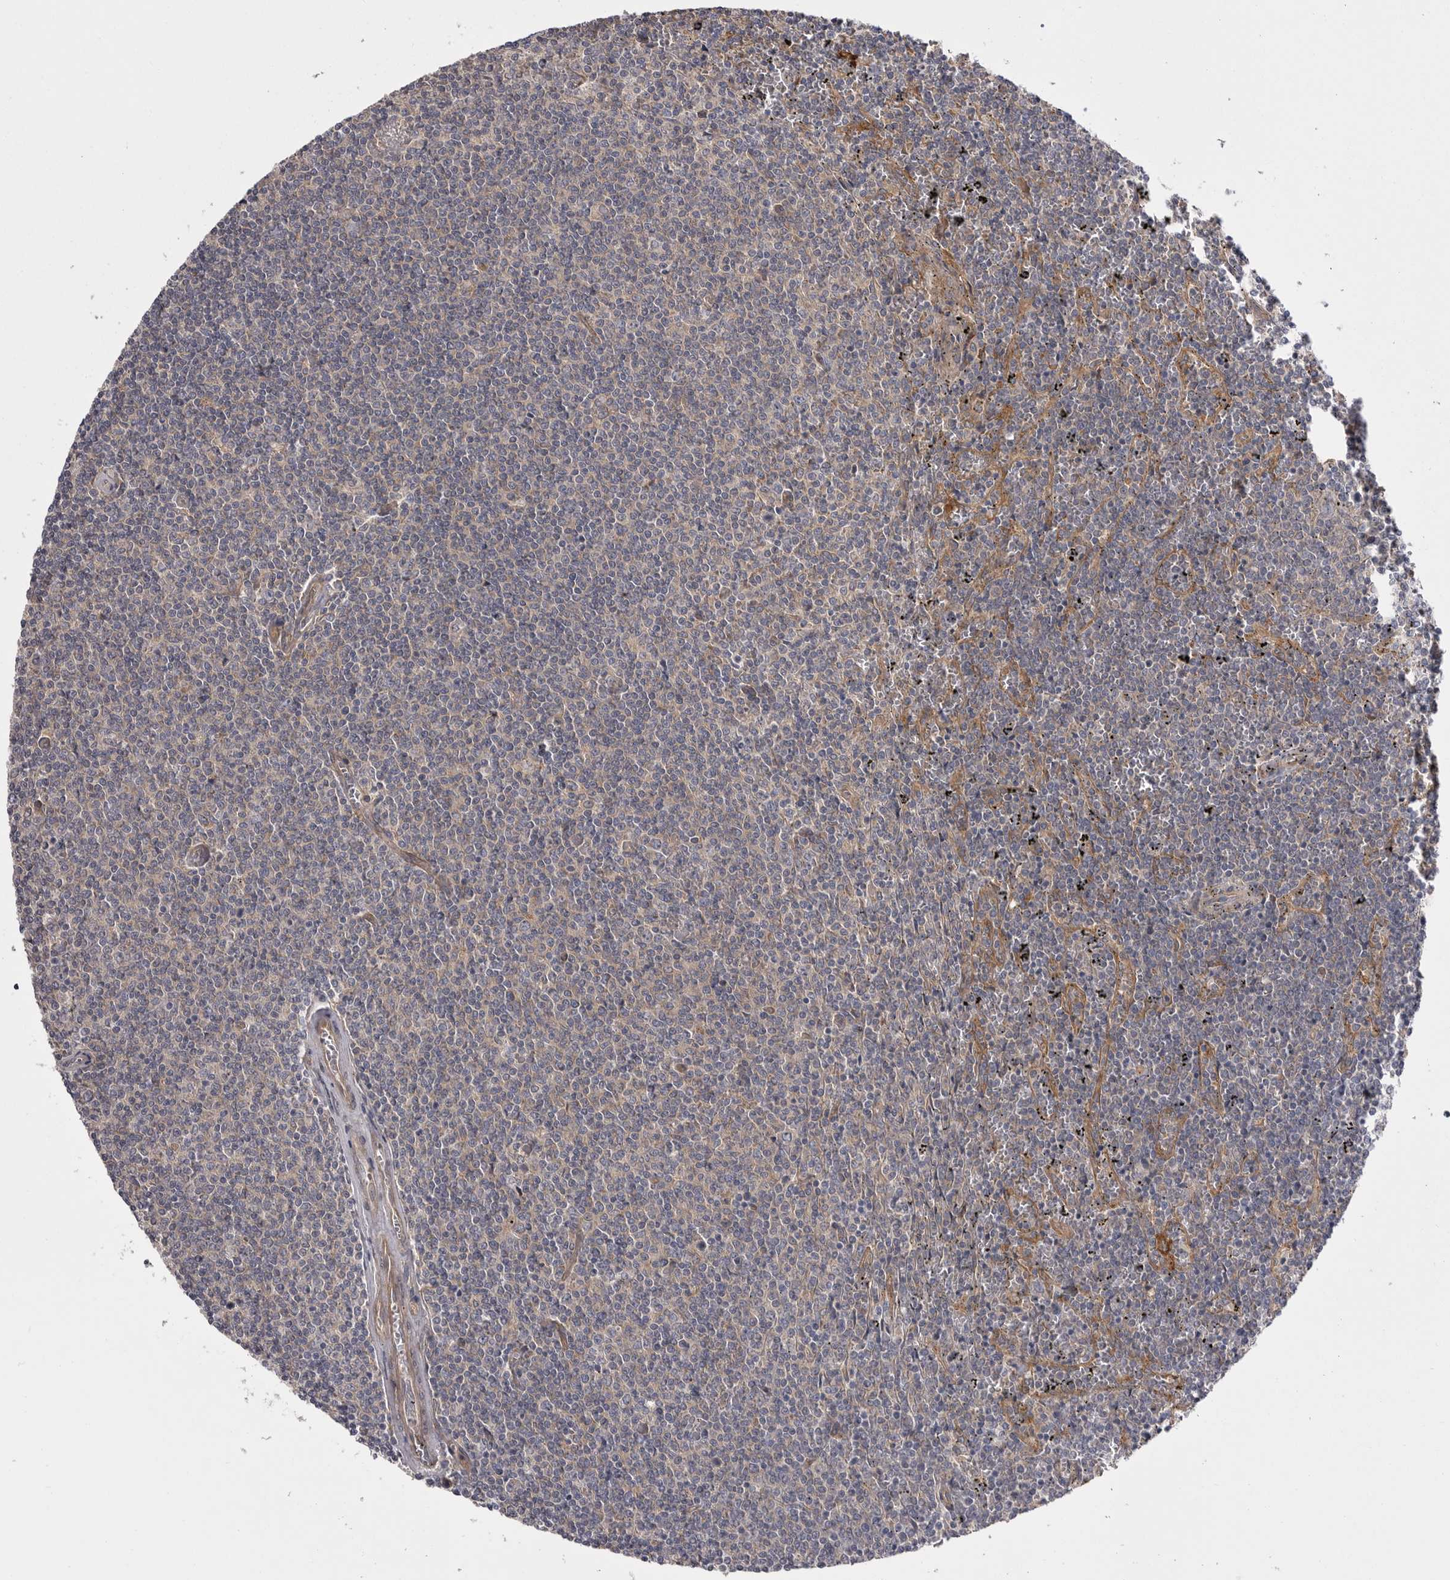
{"staining": {"intensity": "negative", "quantity": "none", "location": "none"}, "tissue": "lymphoma", "cell_type": "Tumor cells", "image_type": "cancer", "snomed": [{"axis": "morphology", "description": "Malignant lymphoma, non-Hodgkin's type, Low grade"}, {"axis": "topography", "description": "Spleen"}], "caption": "Photomicrograph shows no protein staining in tumor cells of lymphoma tissue.", "gene": "OSBPL9", "patient": {"sex": "female", "age": 50}}